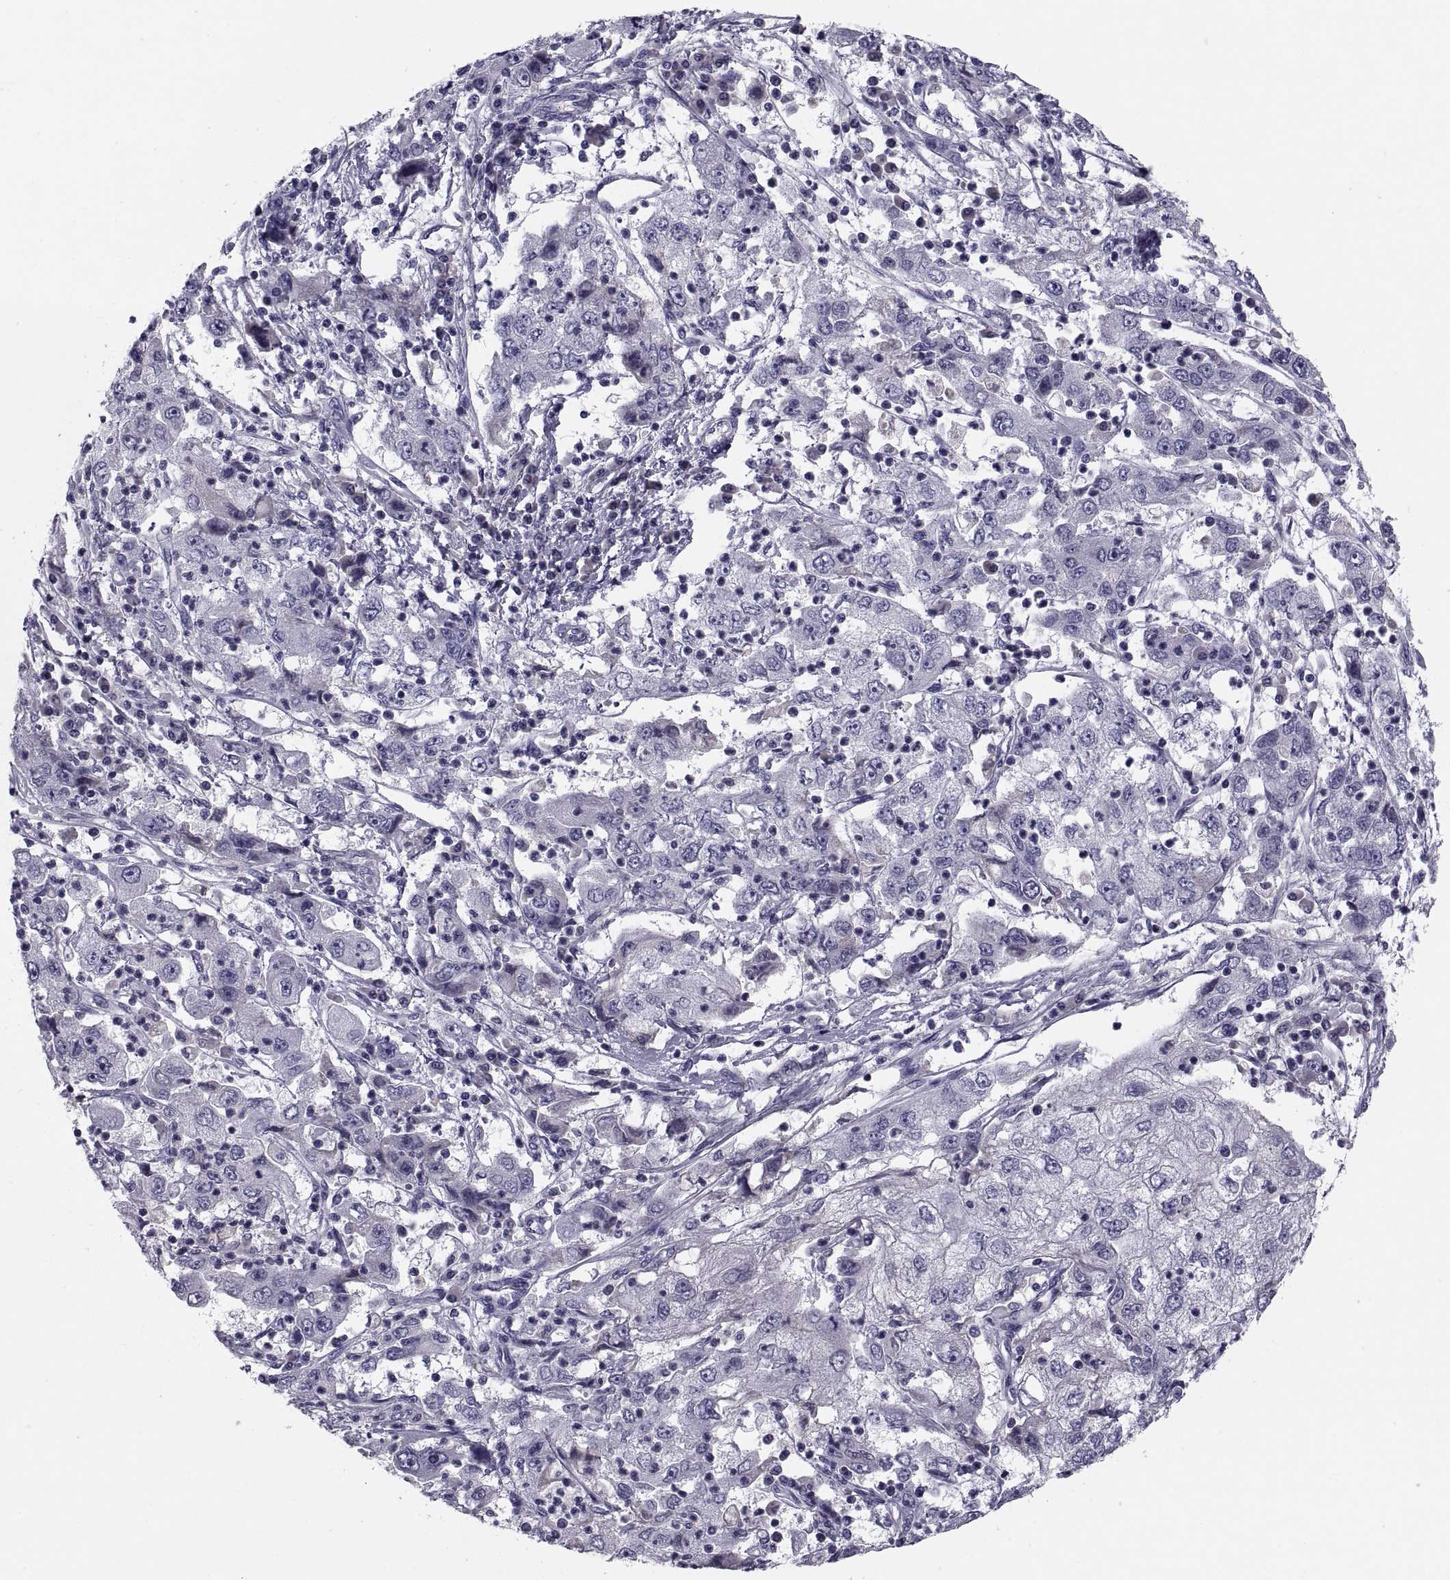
{"staining": {"intensity": "negative", "quantity": "none", "location": "none"}, "tissue": "cervical cancer", "cell_type": "Tumor cells", "image_type": "cancer", "snomed": [{"axis": "morphology", "description": "Squamous cell carcinoma, NOS"}, {"axis": "topography", "description": "Cervix"}], "caption": "IHC of cervical squamous cell carcinoma reveals no expression in tumor cells. The staining is performed using DAB (3,3'-diaminobenzidine) brown chromogen with nuclei counter-stained in using hematoxylin.", "gene": "PDZRN4", "patient": {"sex": "female", "age": 36}}